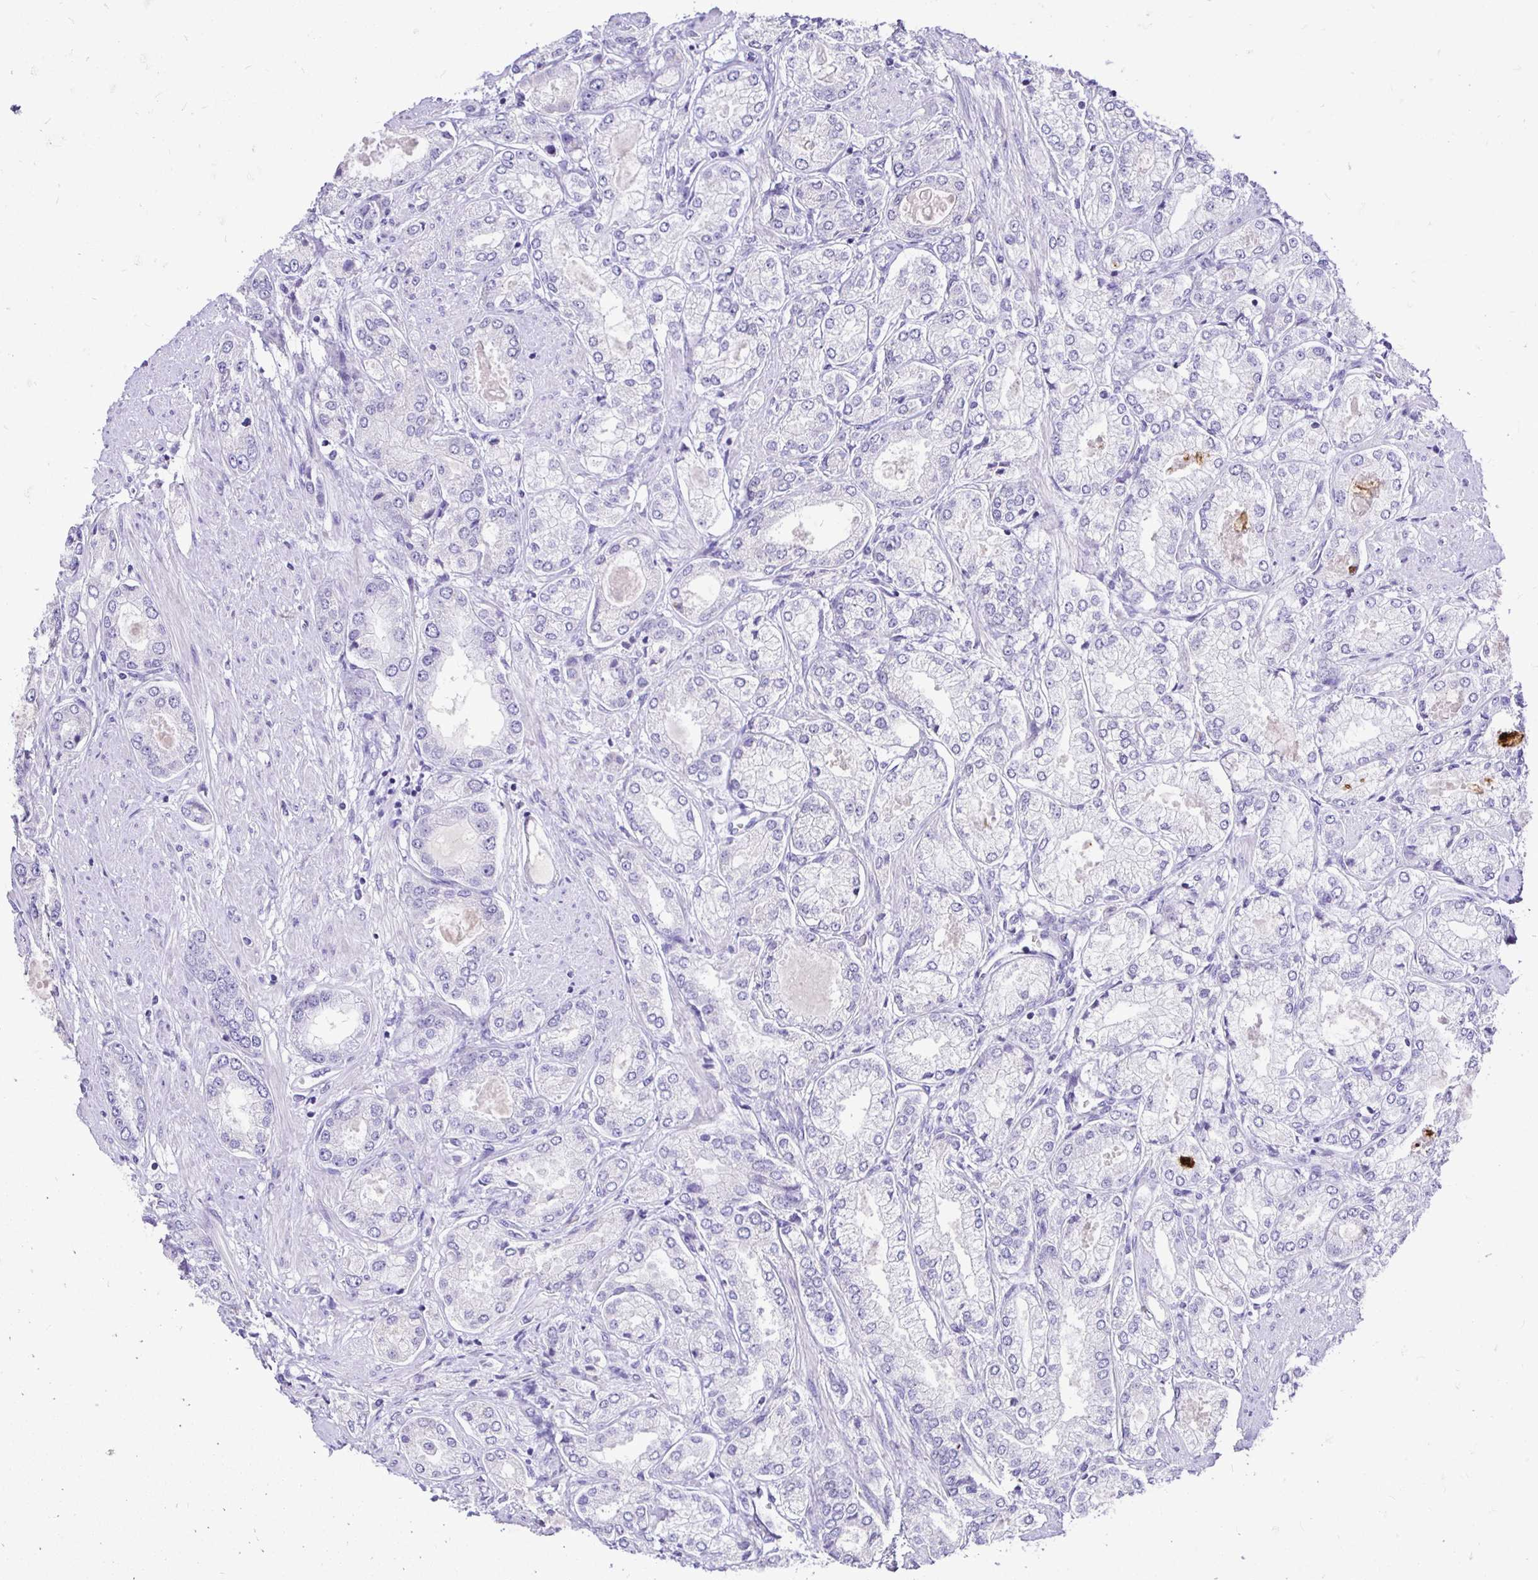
{"staining": {"intensity": "negative", "quantity": "none", "location": "none"}, "tissue": "prostate cancer", "cell_type": "Tumor cells", "image_type": "cancer", "snomed": [{"axis": "morphology", "description": "Adenocarcinoma, High grade"}, {"axis": "topography", "description": "Prostate"}], "caption": "Immunohistochemistry (IHC) of prostate cancer demonstrates no expression in tumor cells. The staining is performed using DAB brown chromogen with nuclei counter-stained in using hematoxylin.", "gene": "TAF1D", "patient": {"sex": "male", "age": 68}}